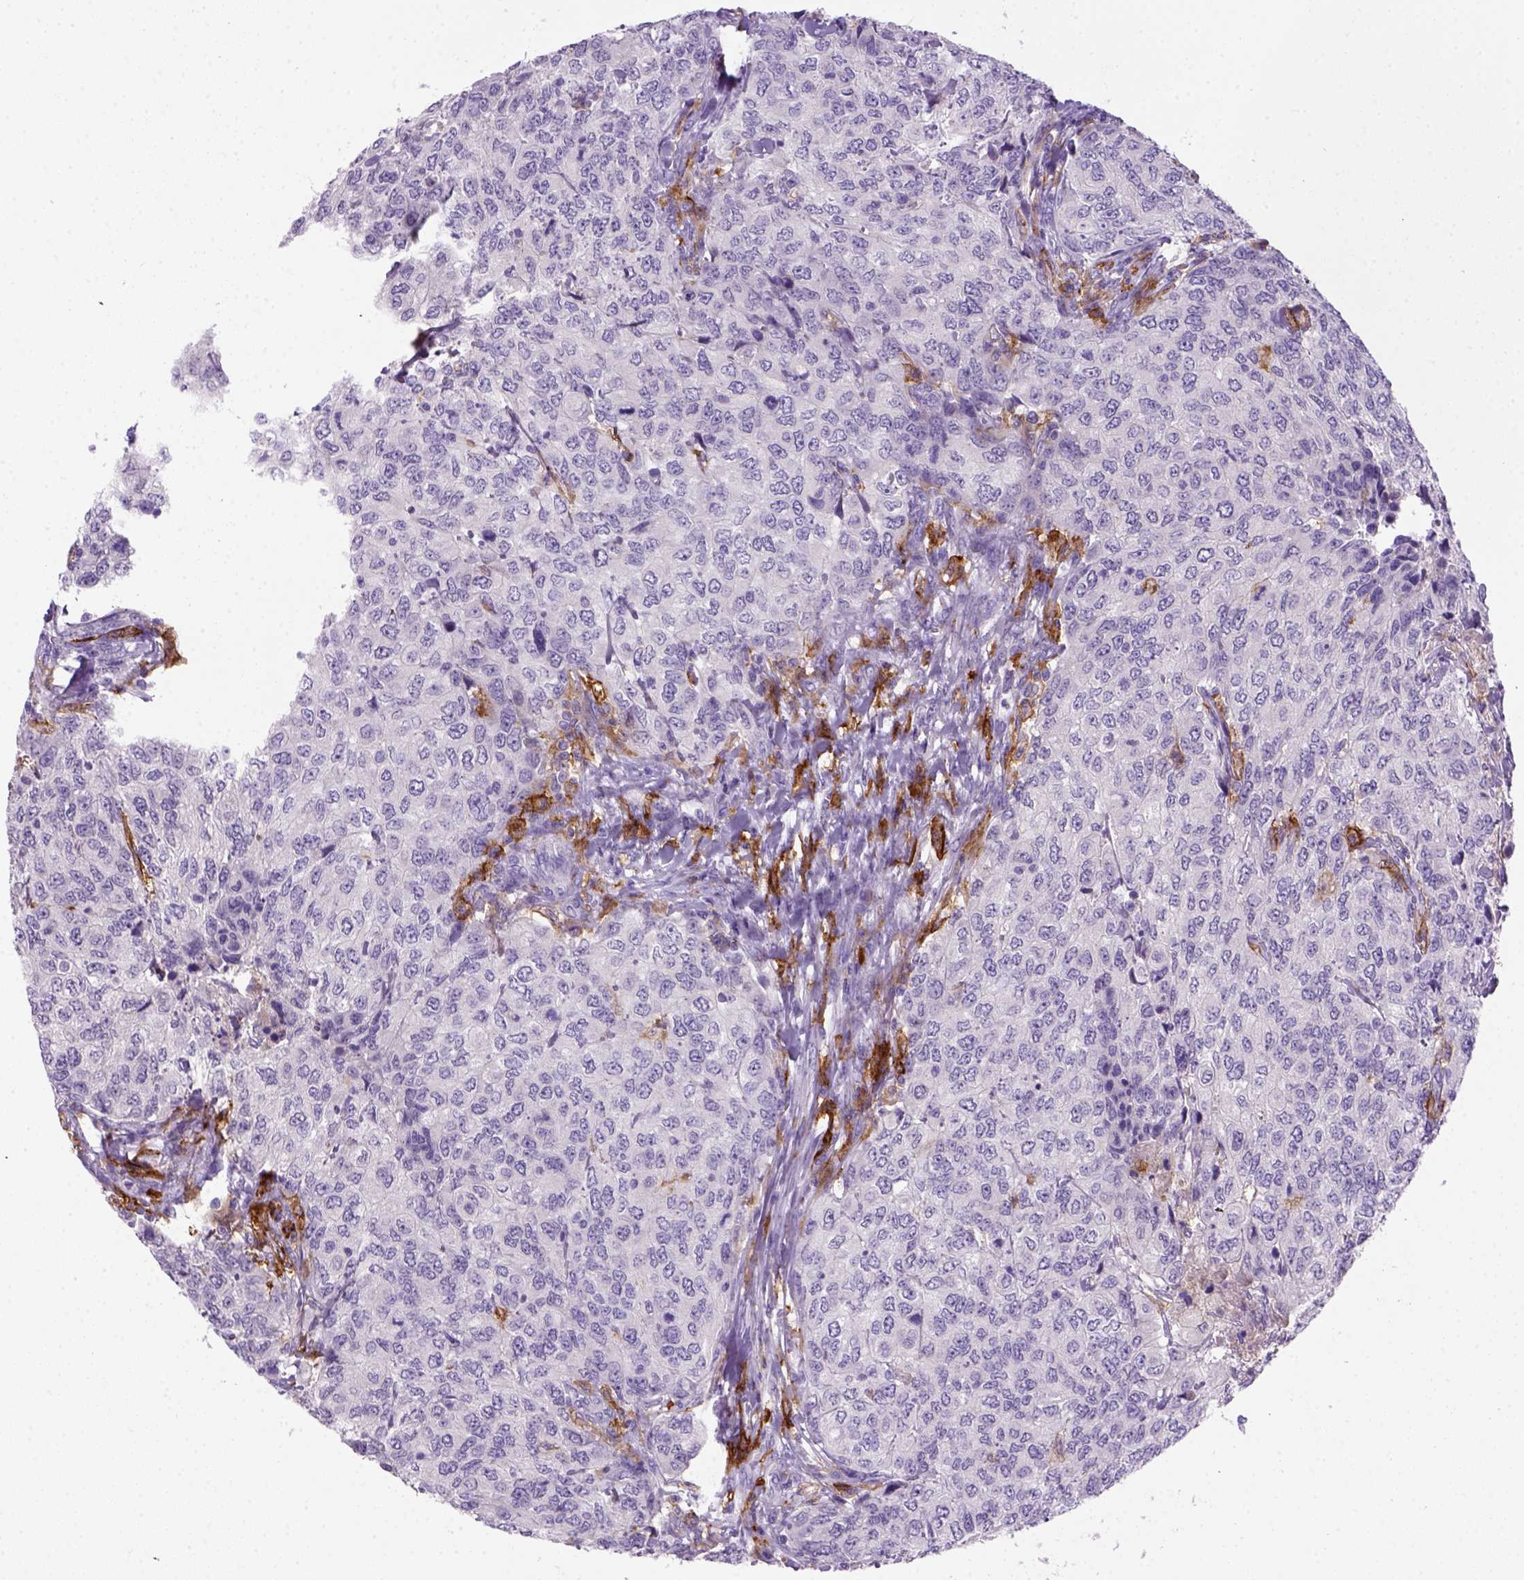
{"staining": {"intensity": "negative", "quantity": "none", "location": "none"}, "tissue": "urothelial cancer", "cell_type": "Tumor cells", "image_type": "cancer", "snomed": [{"axis": "morphology", "description": "Urothelial carcinoma, High grade"}, {"axis": "topography", "description": "Urinary bladder"}], "caption": "A high-resolution histopathology image shows immunohistochemistry (IHC) staining of urothelial cancer, which reveals no significant positivity in tumor cells. (Brightfield microscopy of DAB (3,3'-diaminobenzidine) IHC at high magnification).", "gene": "CD14", "patient": {"sex": "female", "age": 78}}